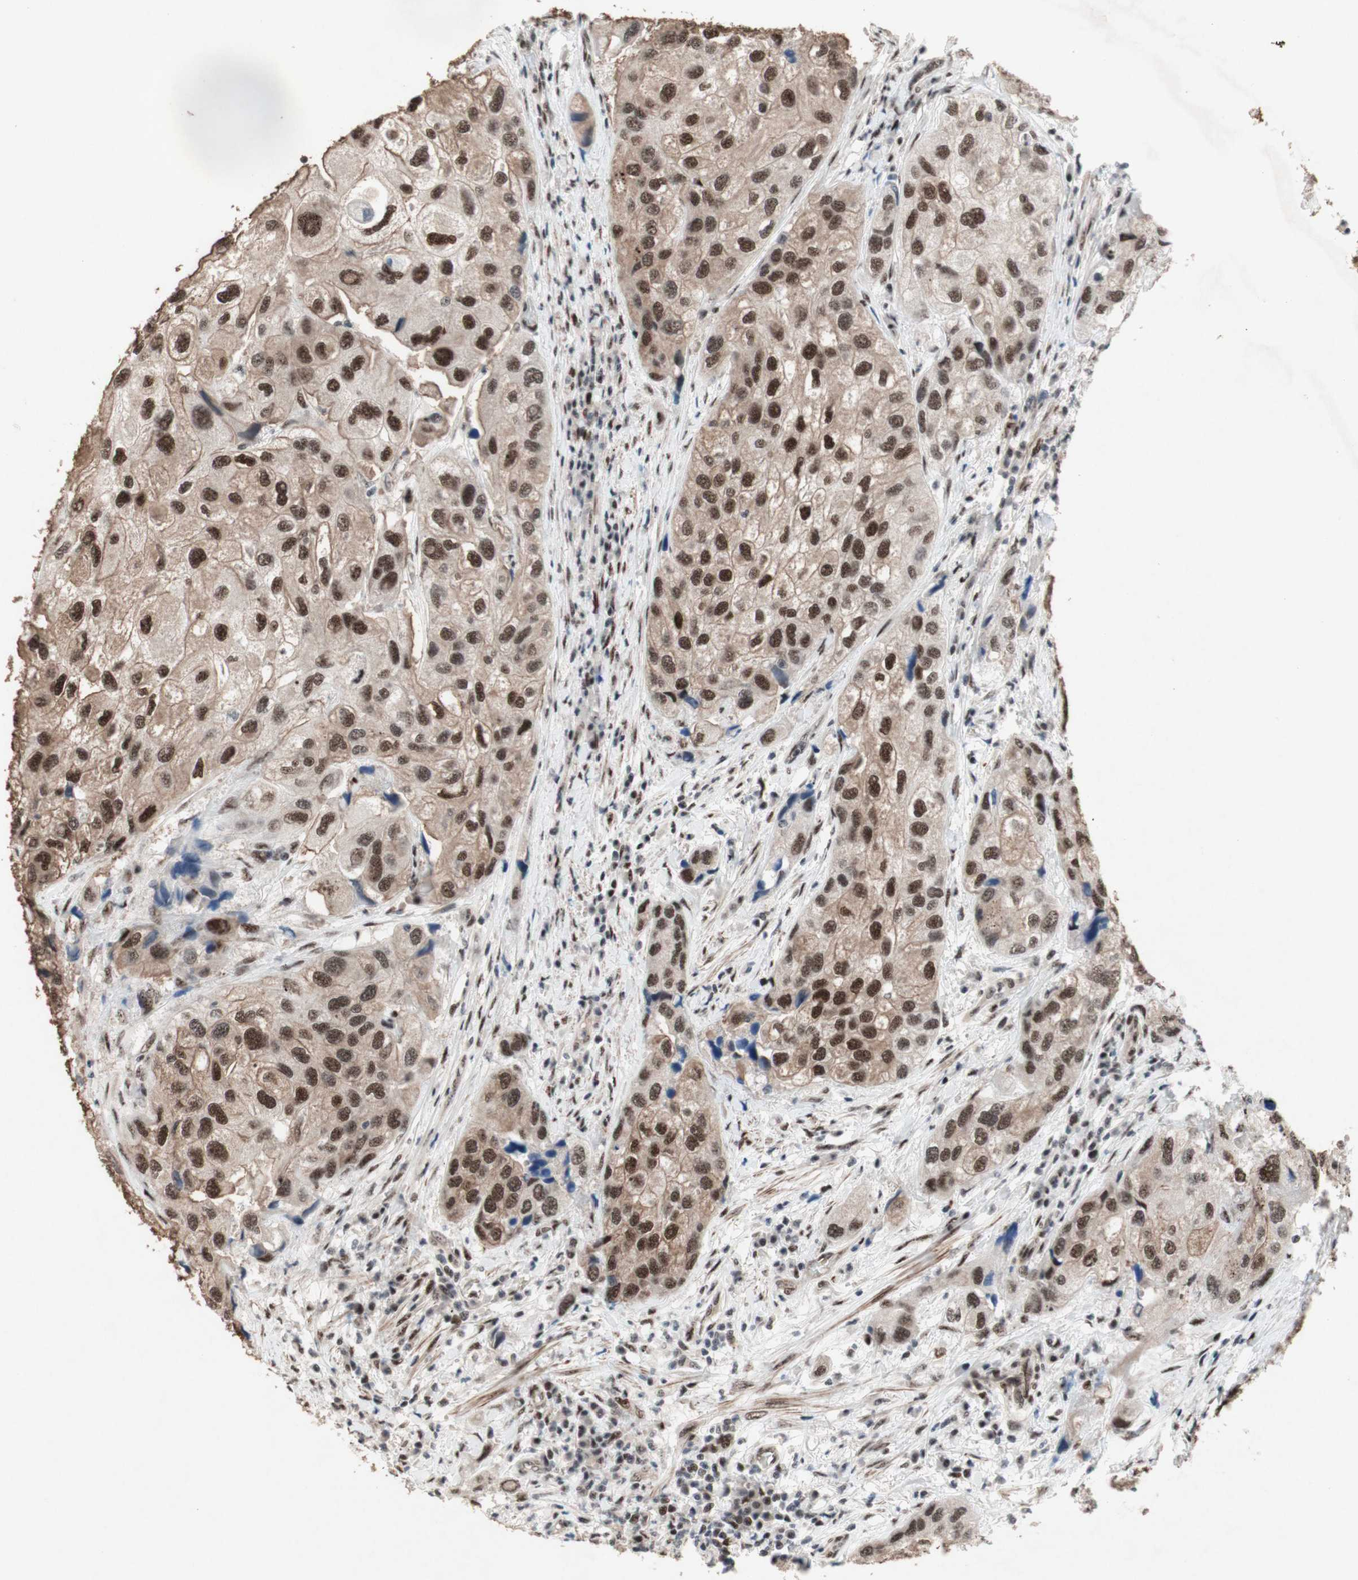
{"staining": {"intensity": "moderate", "quantity": ">75%", "location": "nuclear"}, "tissue": "urothelial cancer", "cell_type": "Tumor cells", "image_type": "cancer", "snomed": [{"axis": "morphology", "description": "Urothelial carcinoma, High grade"}, {"axis": "topography", "description": "Urinary bladder"}], "caption": "Tumor cells exhibit medium levels of moderate nuclear expression in approximately >75% of cells in urothelial cancer.", "gene": "TLE1", "patient": {"sex": "female", "age": 64}}